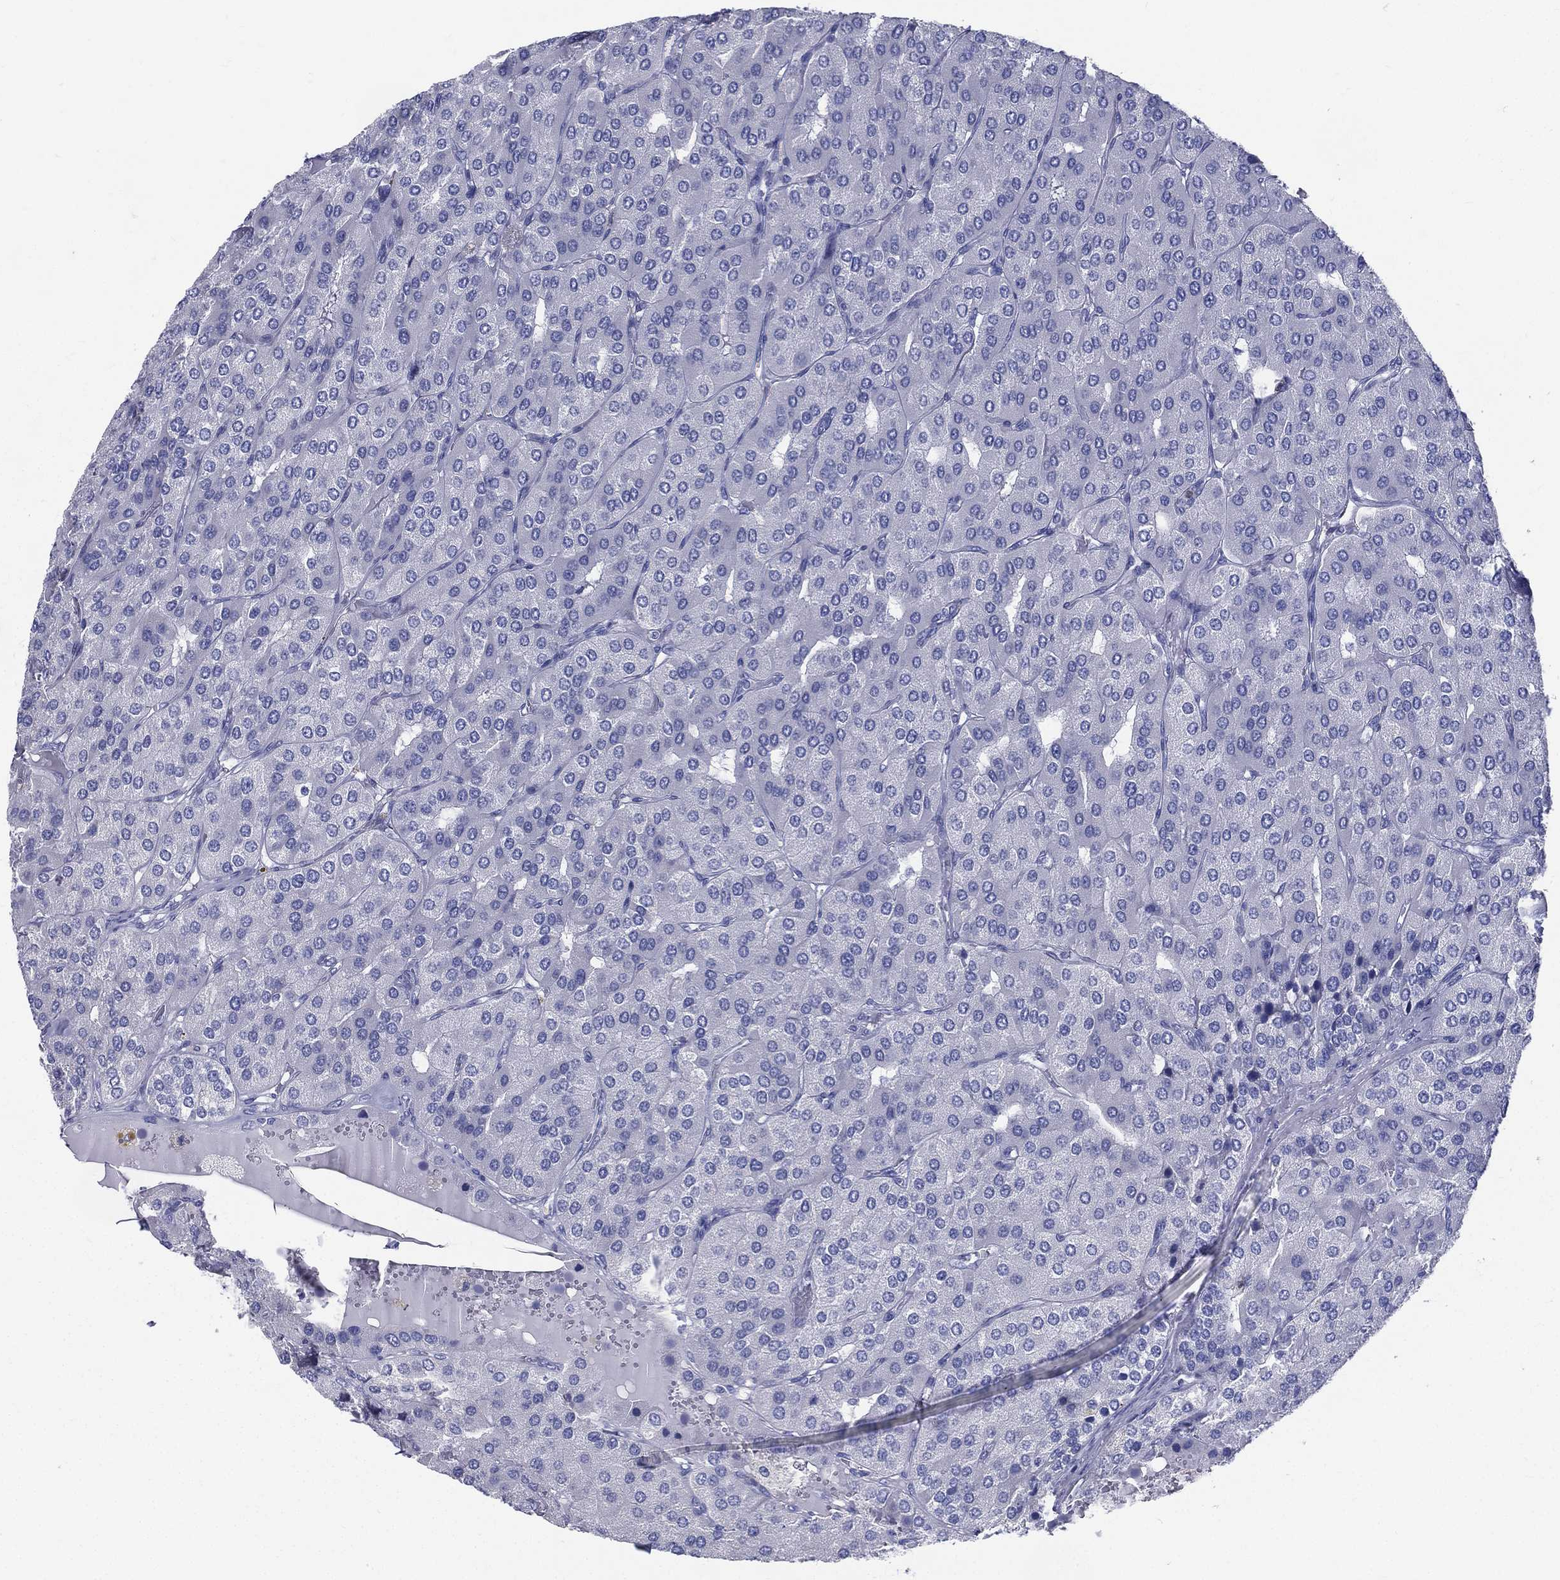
{"staining": {"intensity": "negative", "quantity": "none", "location": "none"}, "tissue": "parathyroid gland", "cell_type": "Glandular cells", "image_type": "normal", "snomed": [{"axis": "morphology", "description": "Normal tissue, NOS"}, {"axis": "morphology", "description": "Adenoma, NOS"}, {"axis": "topography", "description": "Parathyroid gland"}], "caption": "The photomicrograph exhibits no significant expression in glandular cells of parathyroid gland.", "gene": "DEFB121", "patient": {"sex": "female", "age": 86}}